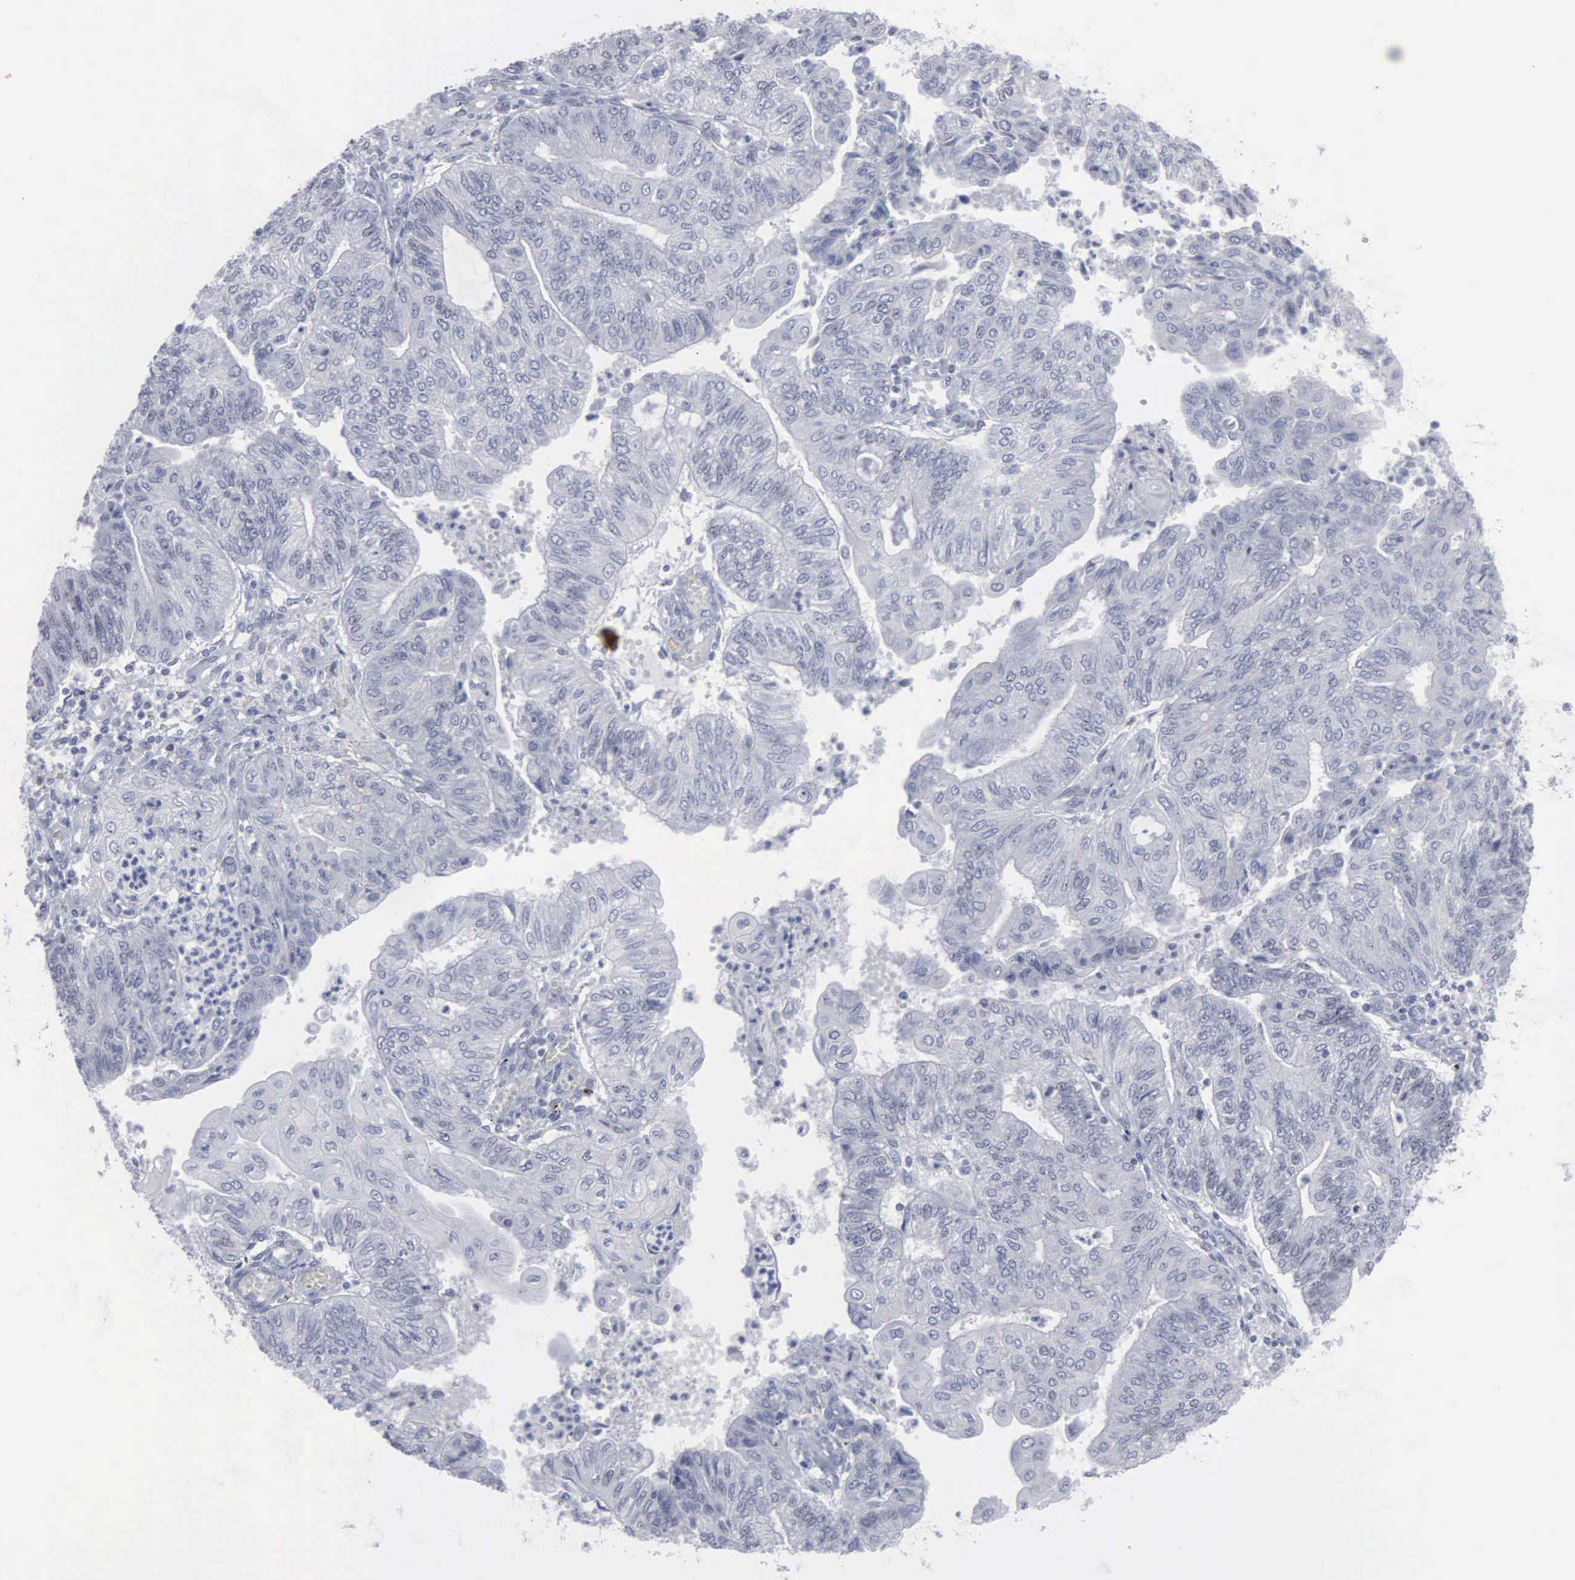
{"staining": {"intensity": "negative", "quantity": "none", "location": "none"}, "tissue": "endometrial cancer", "cell_type": "Tumor cells", "image_type": "cancer", "snomed": [{"axis": "morphology", "description": "Adenocarcinoma, NOS"}, {"axis": "topography", "description": "Endometrium"}], "caption": "Photomicrograph shows no protein positivity in tumor cells of endometrial cancer tissue.", "gene": "MCM5", "patient": {"sex": "female", "age": 59}}